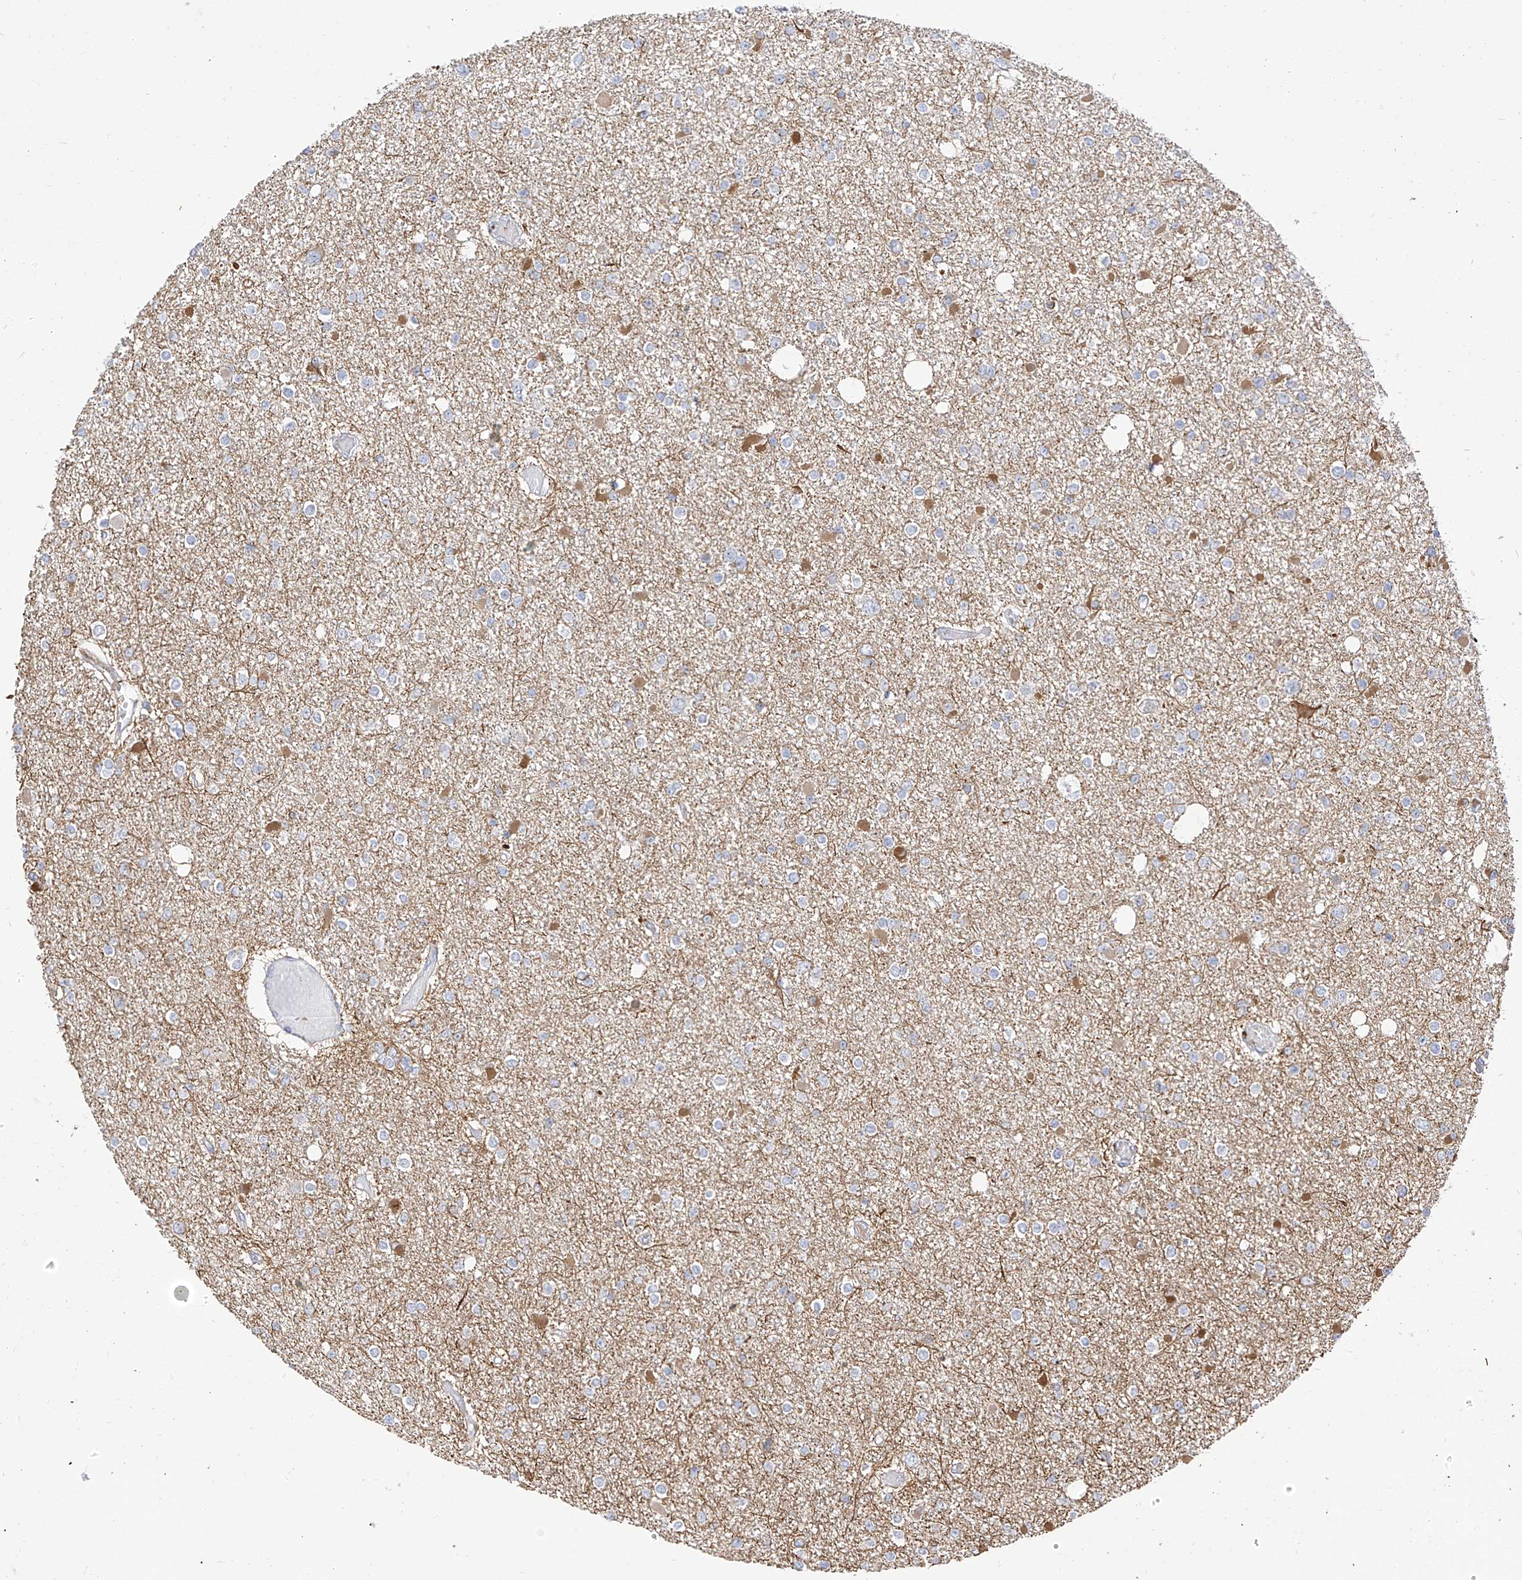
{"staining": {"intensity": "moderate", "quantity": "<25%", "location": "cytoplasmic/membranous"}, "tissue": "glioma", "cell_type": "Tumor cells", "image_type": "cancer", "snomed": [{"axis": "morphology", "description": "Glioma, malignant, Low grade"}, {"axis": "topography", "description": "Brain"}], "caption": "The photomicrograph shows a brown stain indicating the presence of a protein in the cytoplasmic/membranous of tumor cells in low-grade glioma (malignant). The staining was performed using DAB (3,3'-diaminobenzidine), with brown indicating positive protein expression. Nuclei are stained blue with hematoxylin.", "gene": "RASA2", "patient": {"sex": "female", "age": 22}}